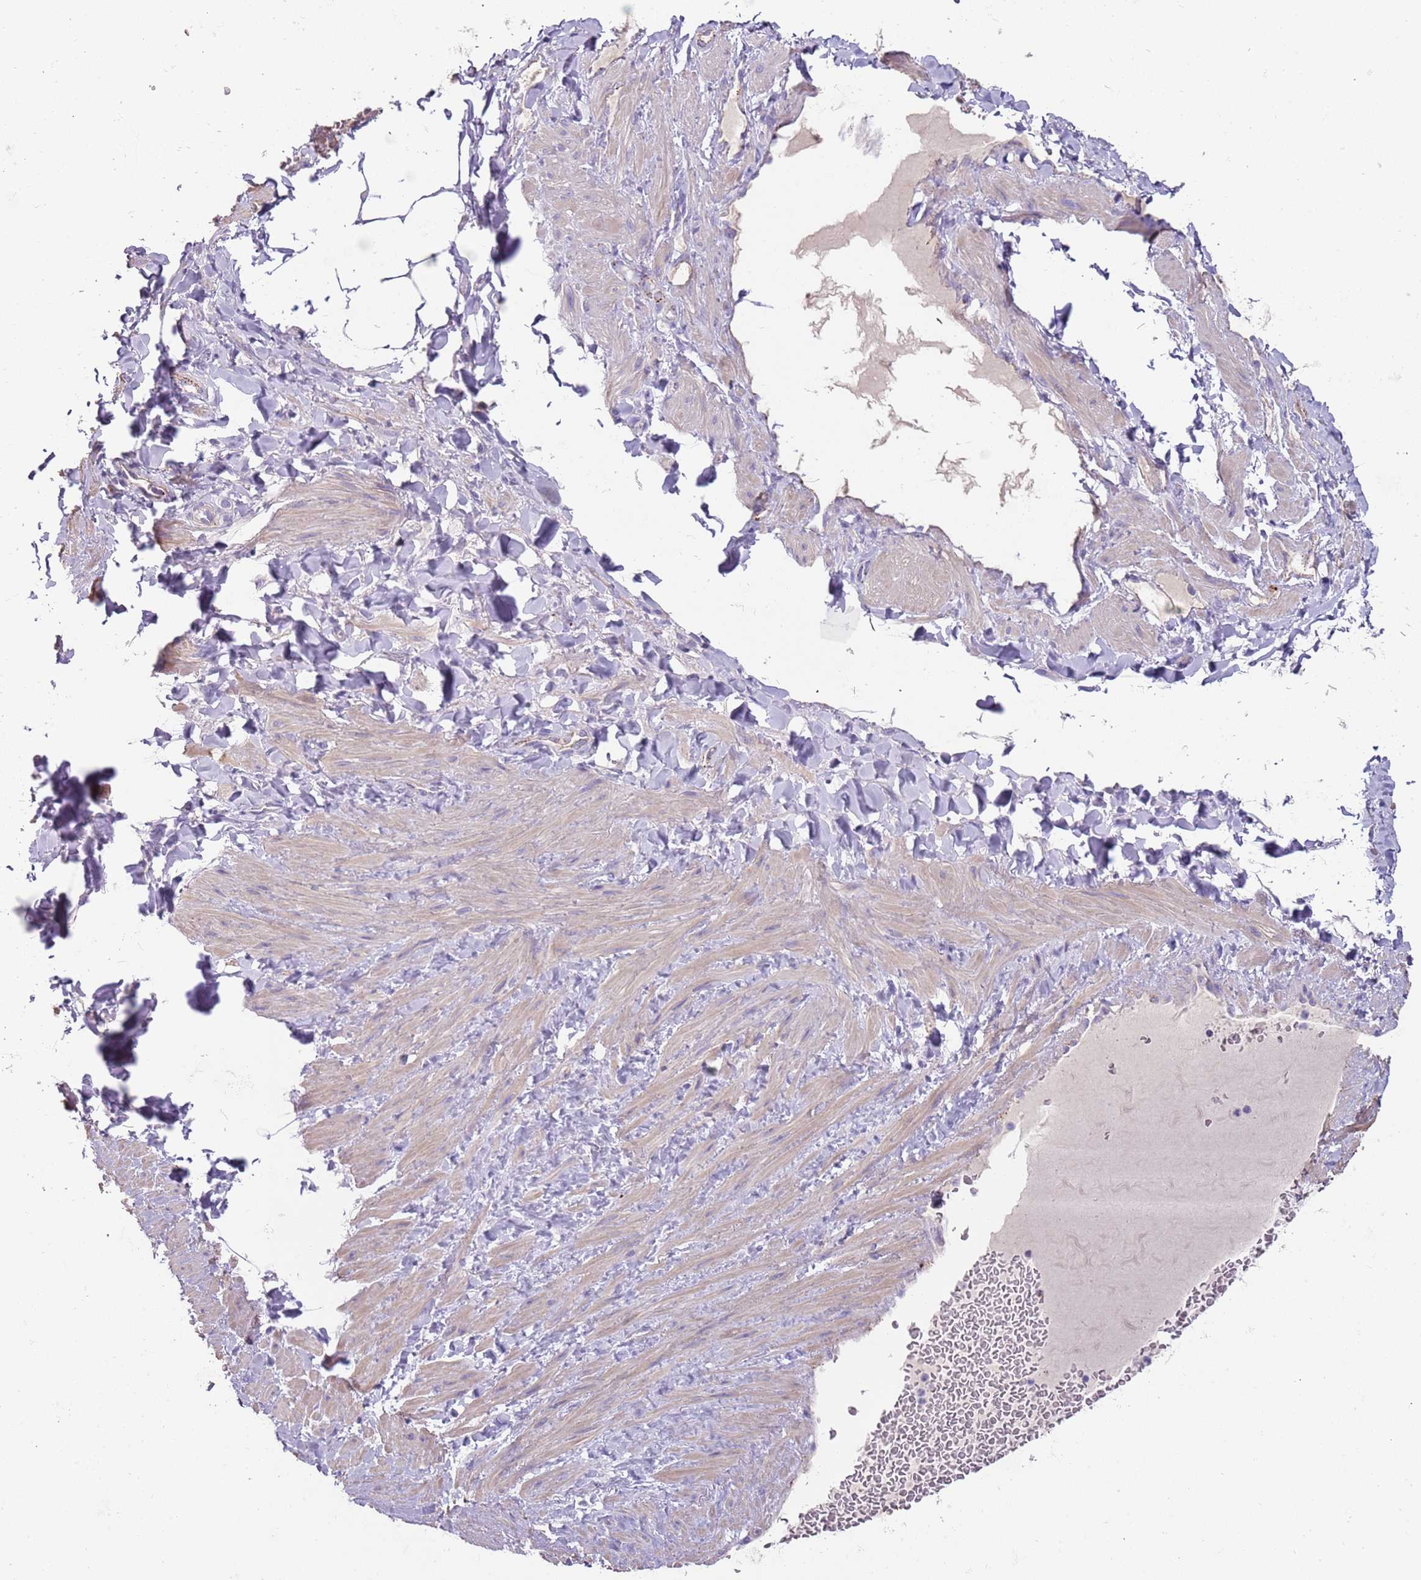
{"staining": {"intensity": "negative", "quantity": "none", "location": "none"}, "tissue": "adipose tissue", "cell_type": "Adipocytes", "image_type": "normal", "snomed": [{"axis": "morphology", "description": "Normal tissue, NOS"}, {"axis": "topography", "description": "Soft tissue"}, {"axis": "topography", "description": "Vascular tissue"}], "caption": "This histopathology image is of benign adipose tissue stained with immunohistochemistry (IHC) to label a protein in brown with the nuclei are counter-stained blue. There is no positivity in adipocytes.", "gene": "LRRN3", "patient": {"sex": "male", "age": 54}}